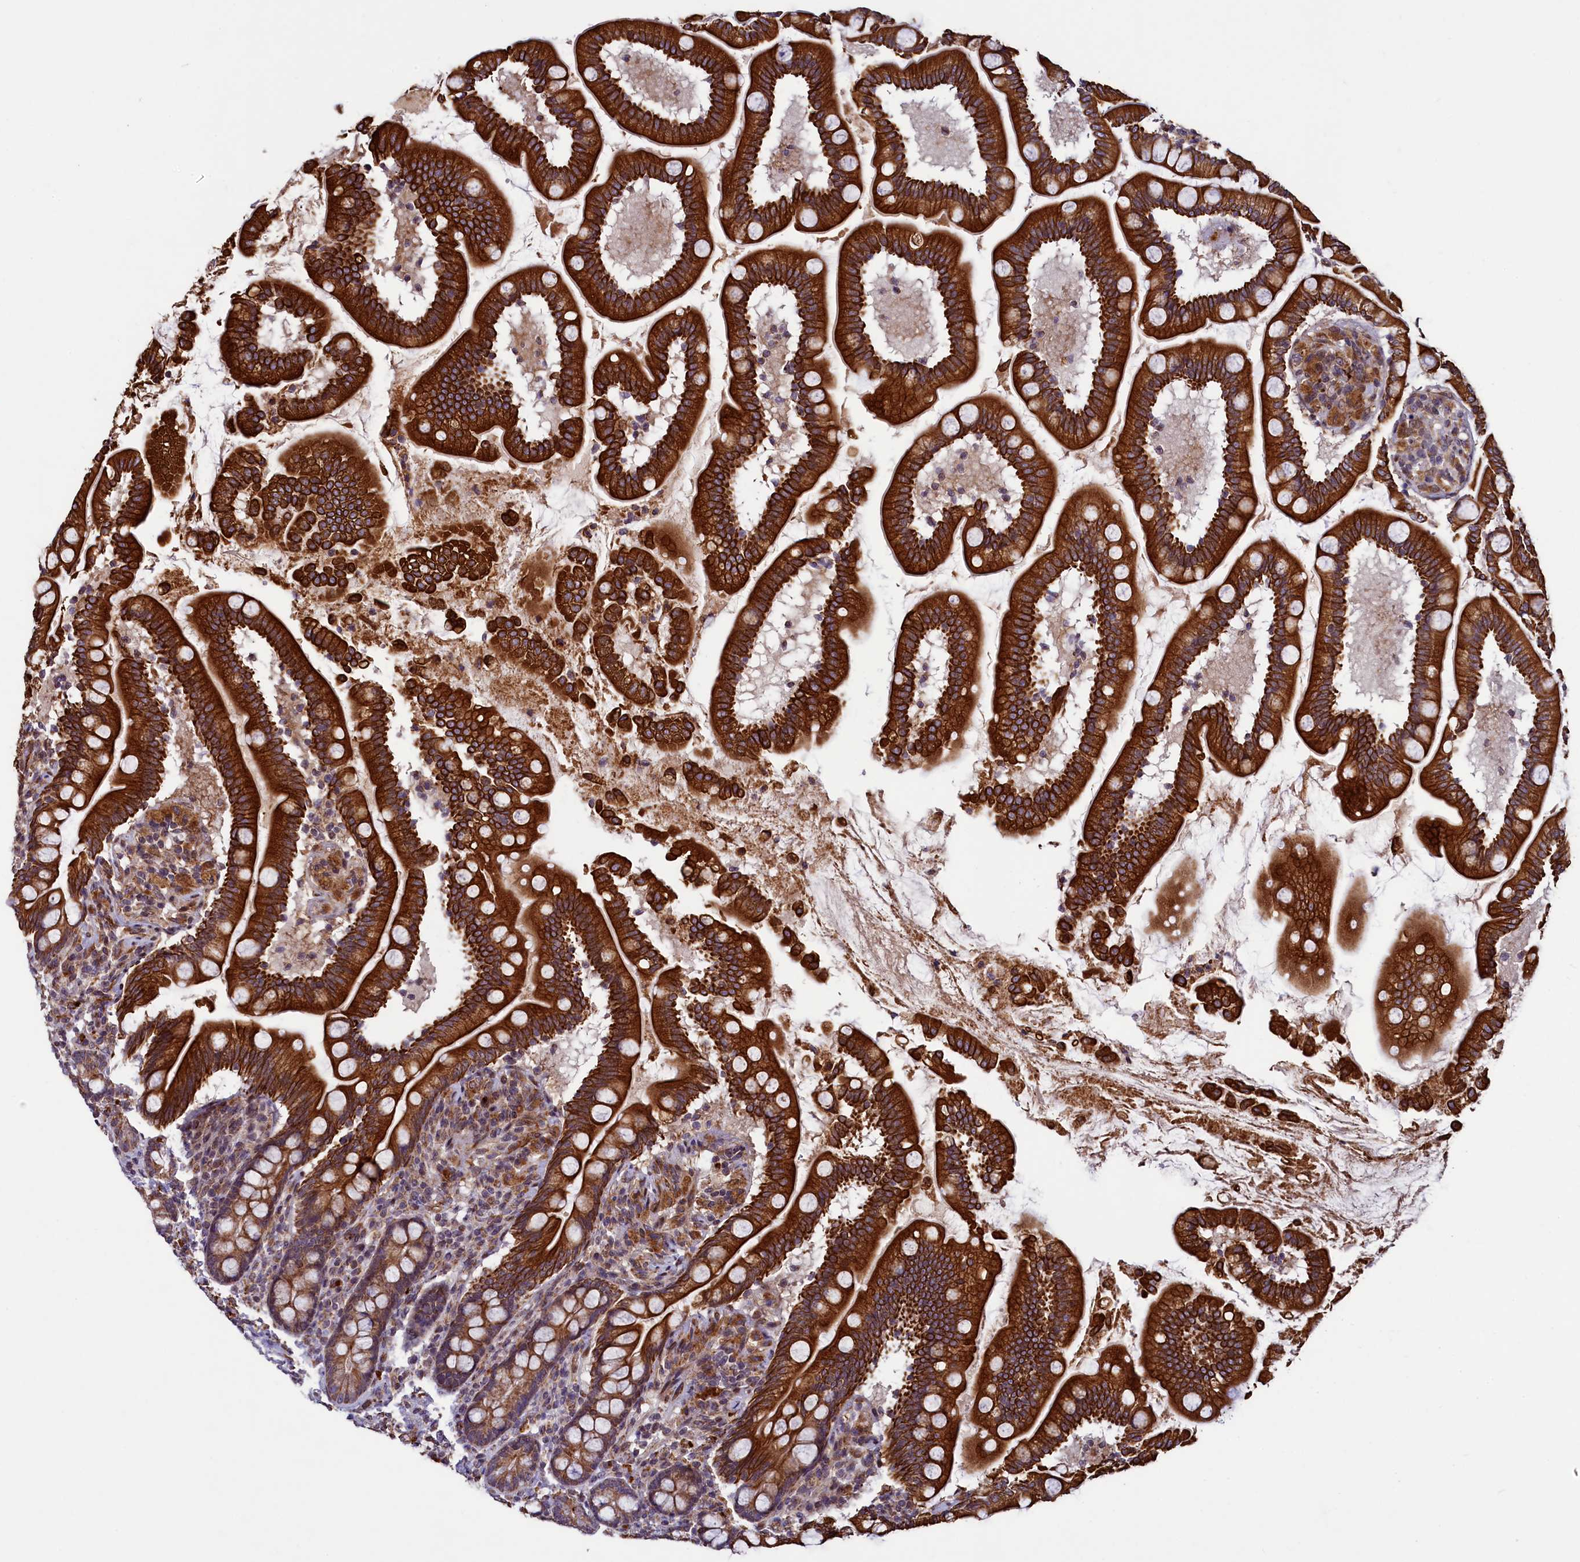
{"staining": {"intensity": "strong", "quantity": ">75%", "location": "cytoplasmic/membranous"}, "tissue": "small intestine", "cell_type": "Glandular cells", "image_type": "normal", "snomed": [{"axis": "morphology", "description": "Normal tissue, NOS"}, {"axis": "topography", "description": "Small intestine"}], "caption": "IHC staining of unremarkable small intestine, which shows high levels of strong cytoplasmic/membranous staining in approximately >75% of glandular cells indicating strong cytoplasmic/membranous protein expression. The staining was performed using DAB (brown) for protein detection and nuclei were counterstained in hematoxylin (blue).", "gene": "ZNF577", "patient": {"sex": "female", "age": 64}}